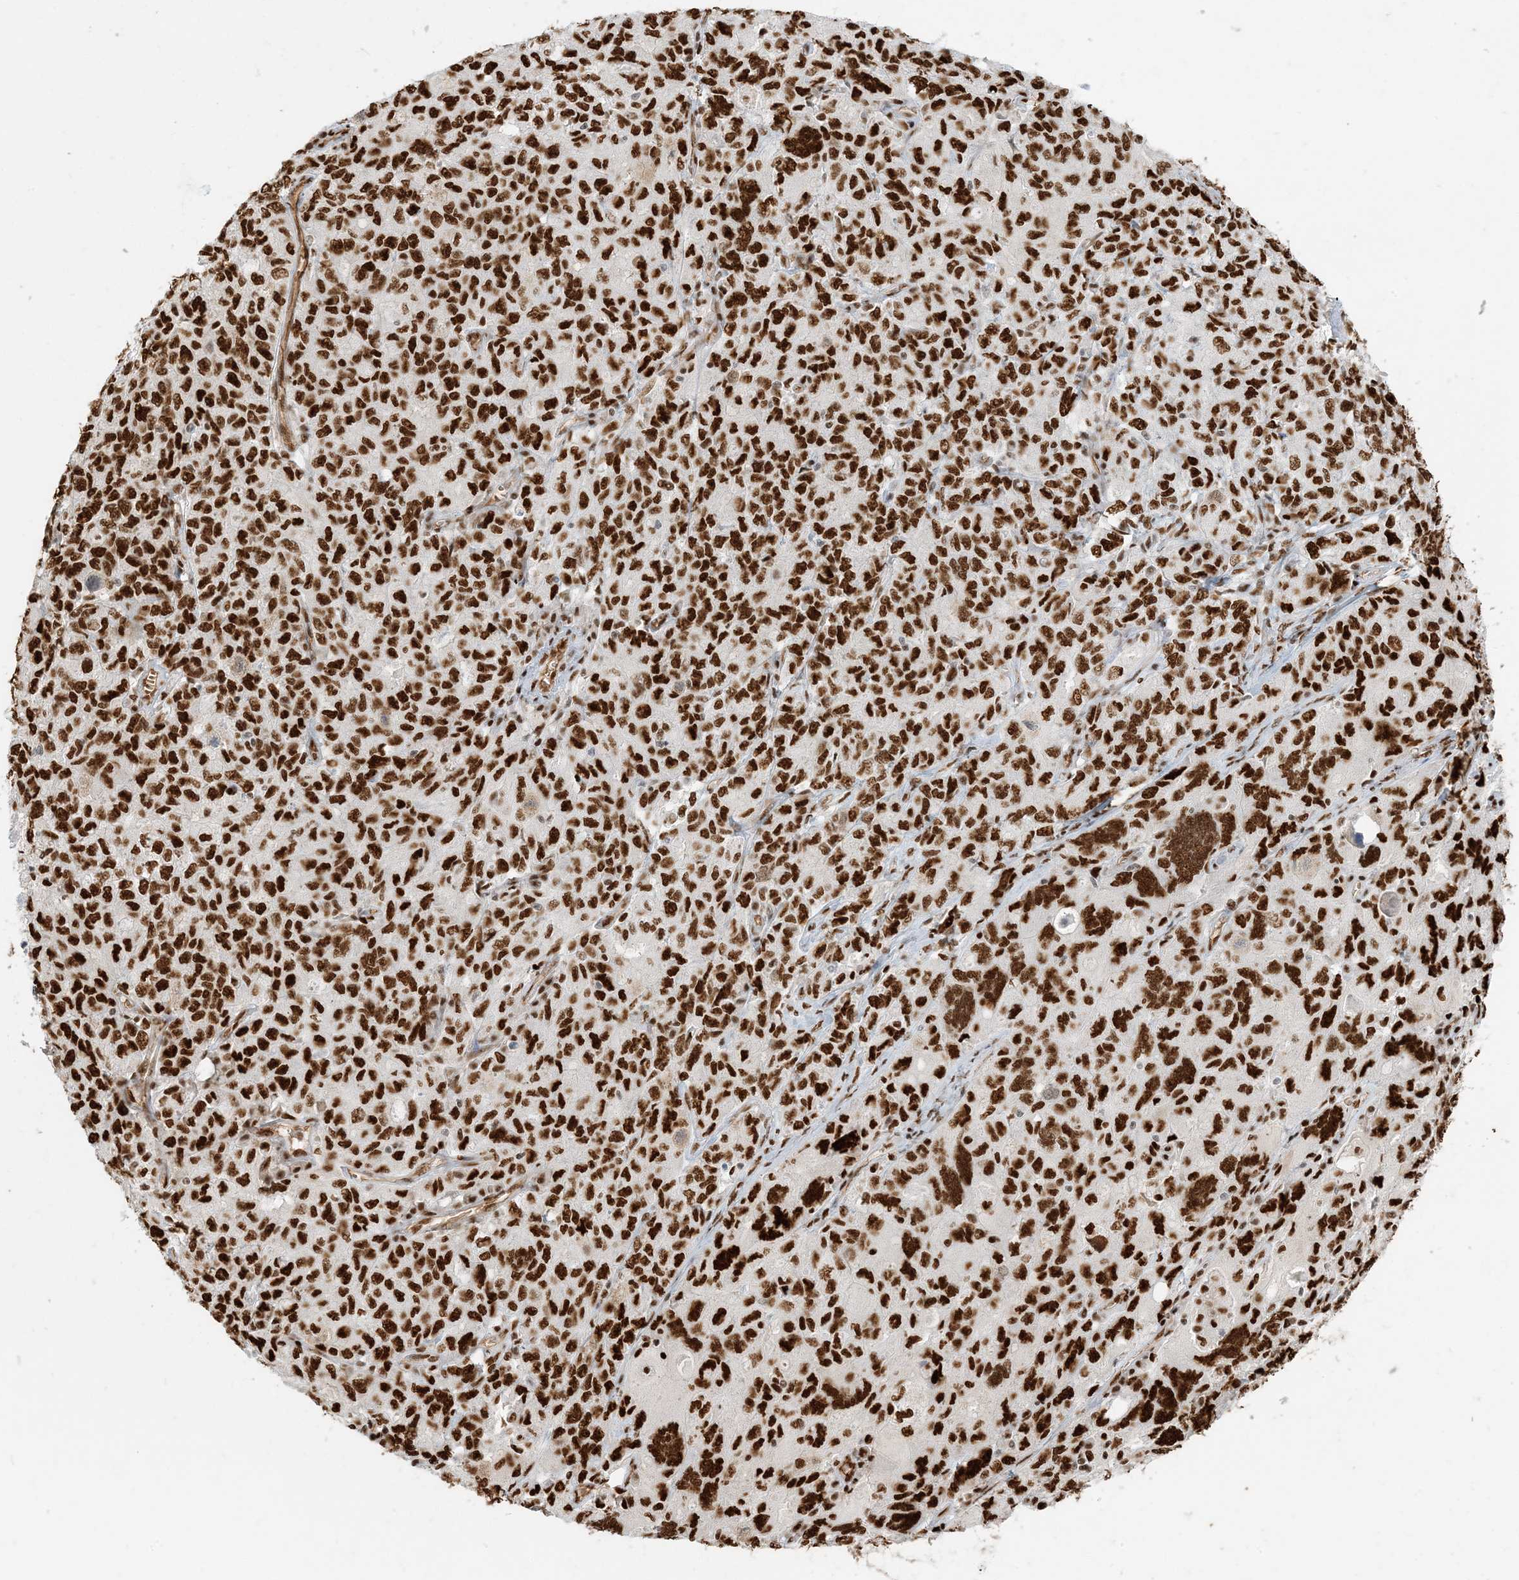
{"staining": {"intensity": "strong", "quantity": ">75%", "location": "nuclear"}, "tissue": "ovarian cancer", "cell_type": "Tumor cells", "image_type": "cancer", "snomed": [{"axis": "morphology", "description": "Carcinoma, endometroid"}, {"axis": "topography", "description": "Ovary"}], "caption": "Endometroid carcinoma (ovarian) stained for a protein (brown) demonstrates strong nuclear positive staining in approximately >75% of tumor cells.", "gene": "CKS2", "patient": {"sex": "female", "age": 62}}